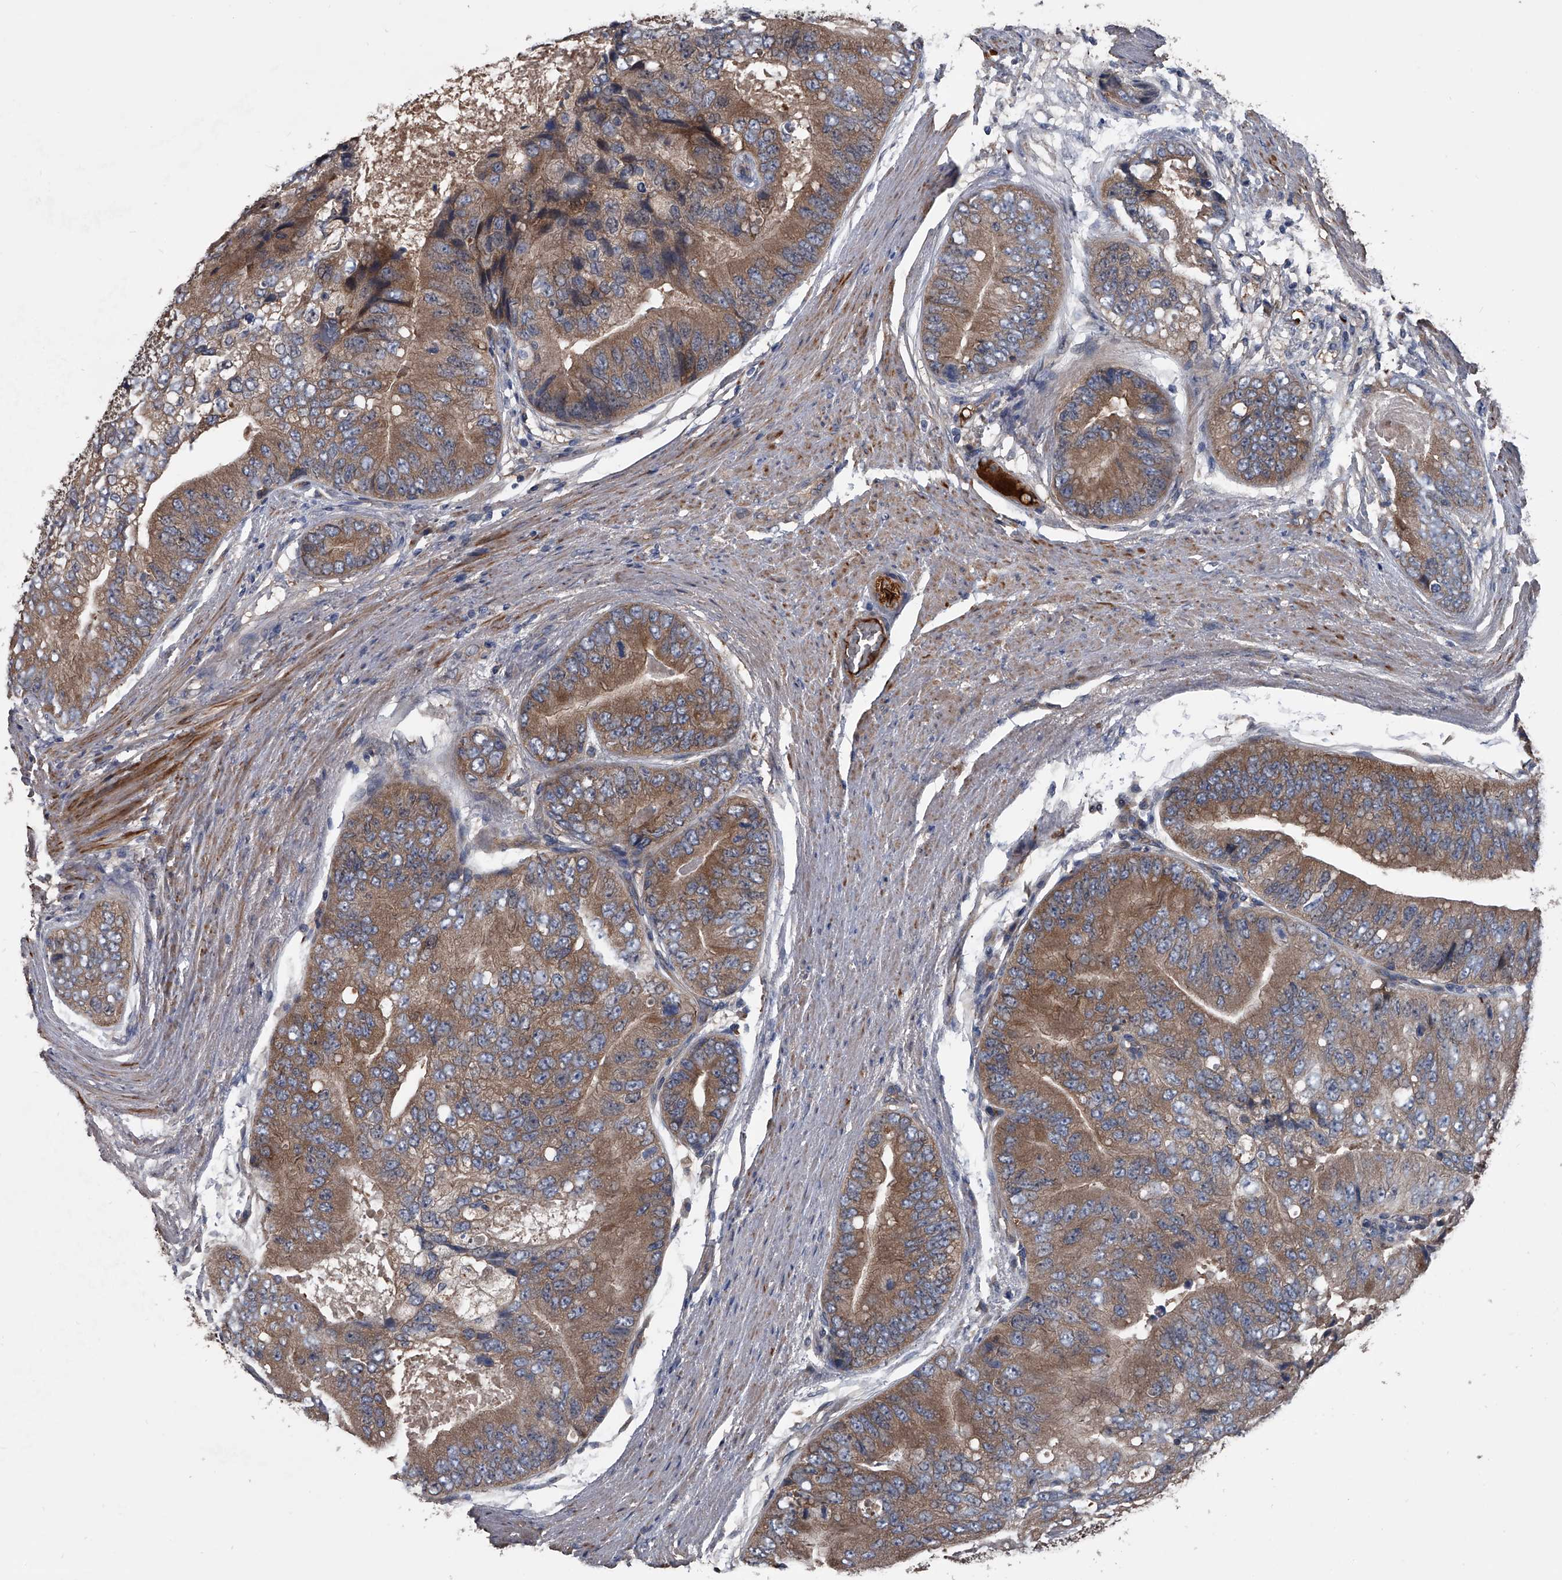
{"staining": {"intensity": "moderate", "quantity": ">75%", "location": "cytoplasmic/membranous"}, "tissue": "prostate cancer", "cell_type": "Tumor cells", "image_type": "cancer", "snomed": [{"axis": "morphology", "description": "Adenocarcinoma, High grade"}, {"axis": "topography", "description": "Prostate"}], "caption": "A photomicrograph of prostate adenocarcinoma (high-grade) stained for a protein exhibits moderate cytoplasmic/membranous brown staining in tumor cells.", "gene": "KIF13A", "patient": {"sex": "male", "age": 70}}